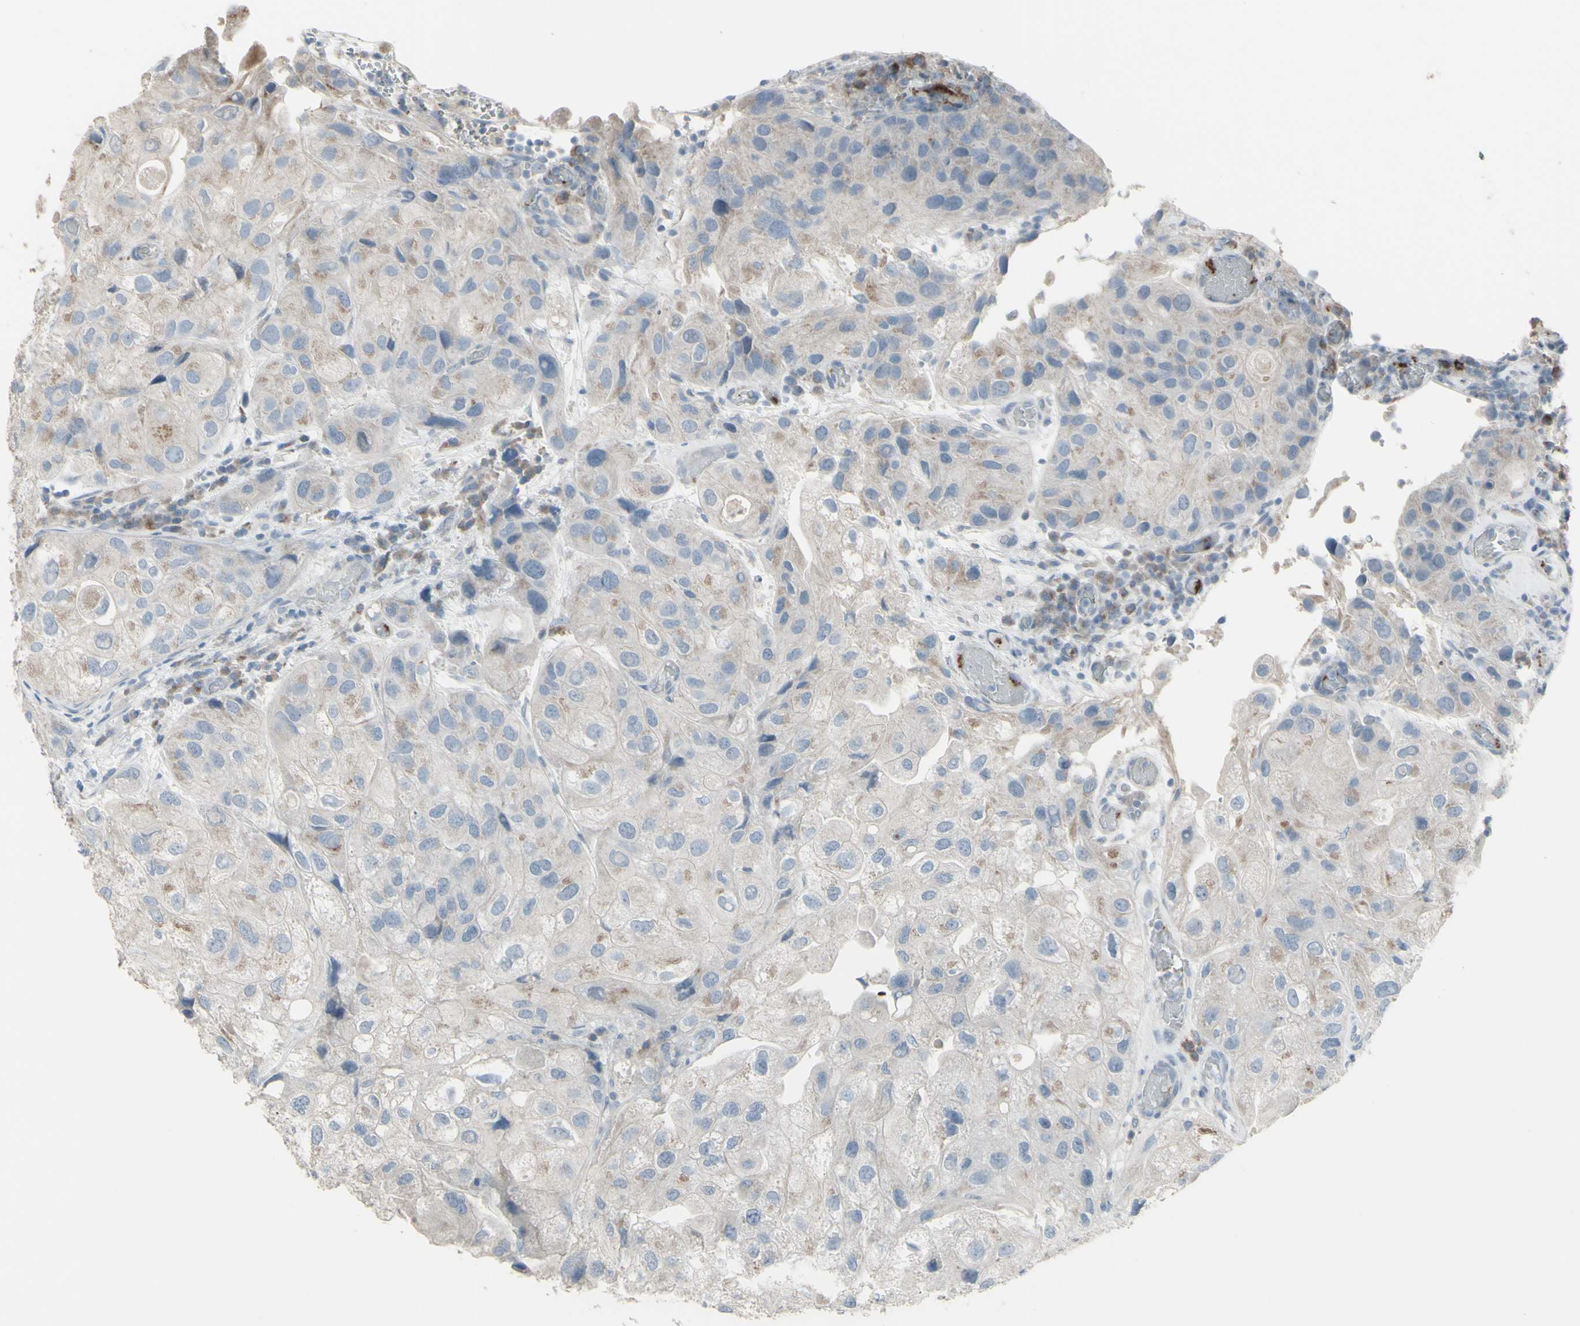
{"staining": {"intensity": "weak", "quantity": "<25%", "location": "cytoplasmic/membranous"}, "tissue": "urothelial cancer", "cell_type": "Tumor cells", "image_type": "cancer", "snomed": [{"axis": "morphology", "description": "Urothelial carcinoma, High grade"}, {"axis": "topography", "description": "Urinary bladder"}], "caption": "High-grade urothelial carcinoma was stained to show a protein in brown. There is no significant staining in tumor cells.", "gene": "CD79B", "patient": {"sex": "female", "age": 64}}